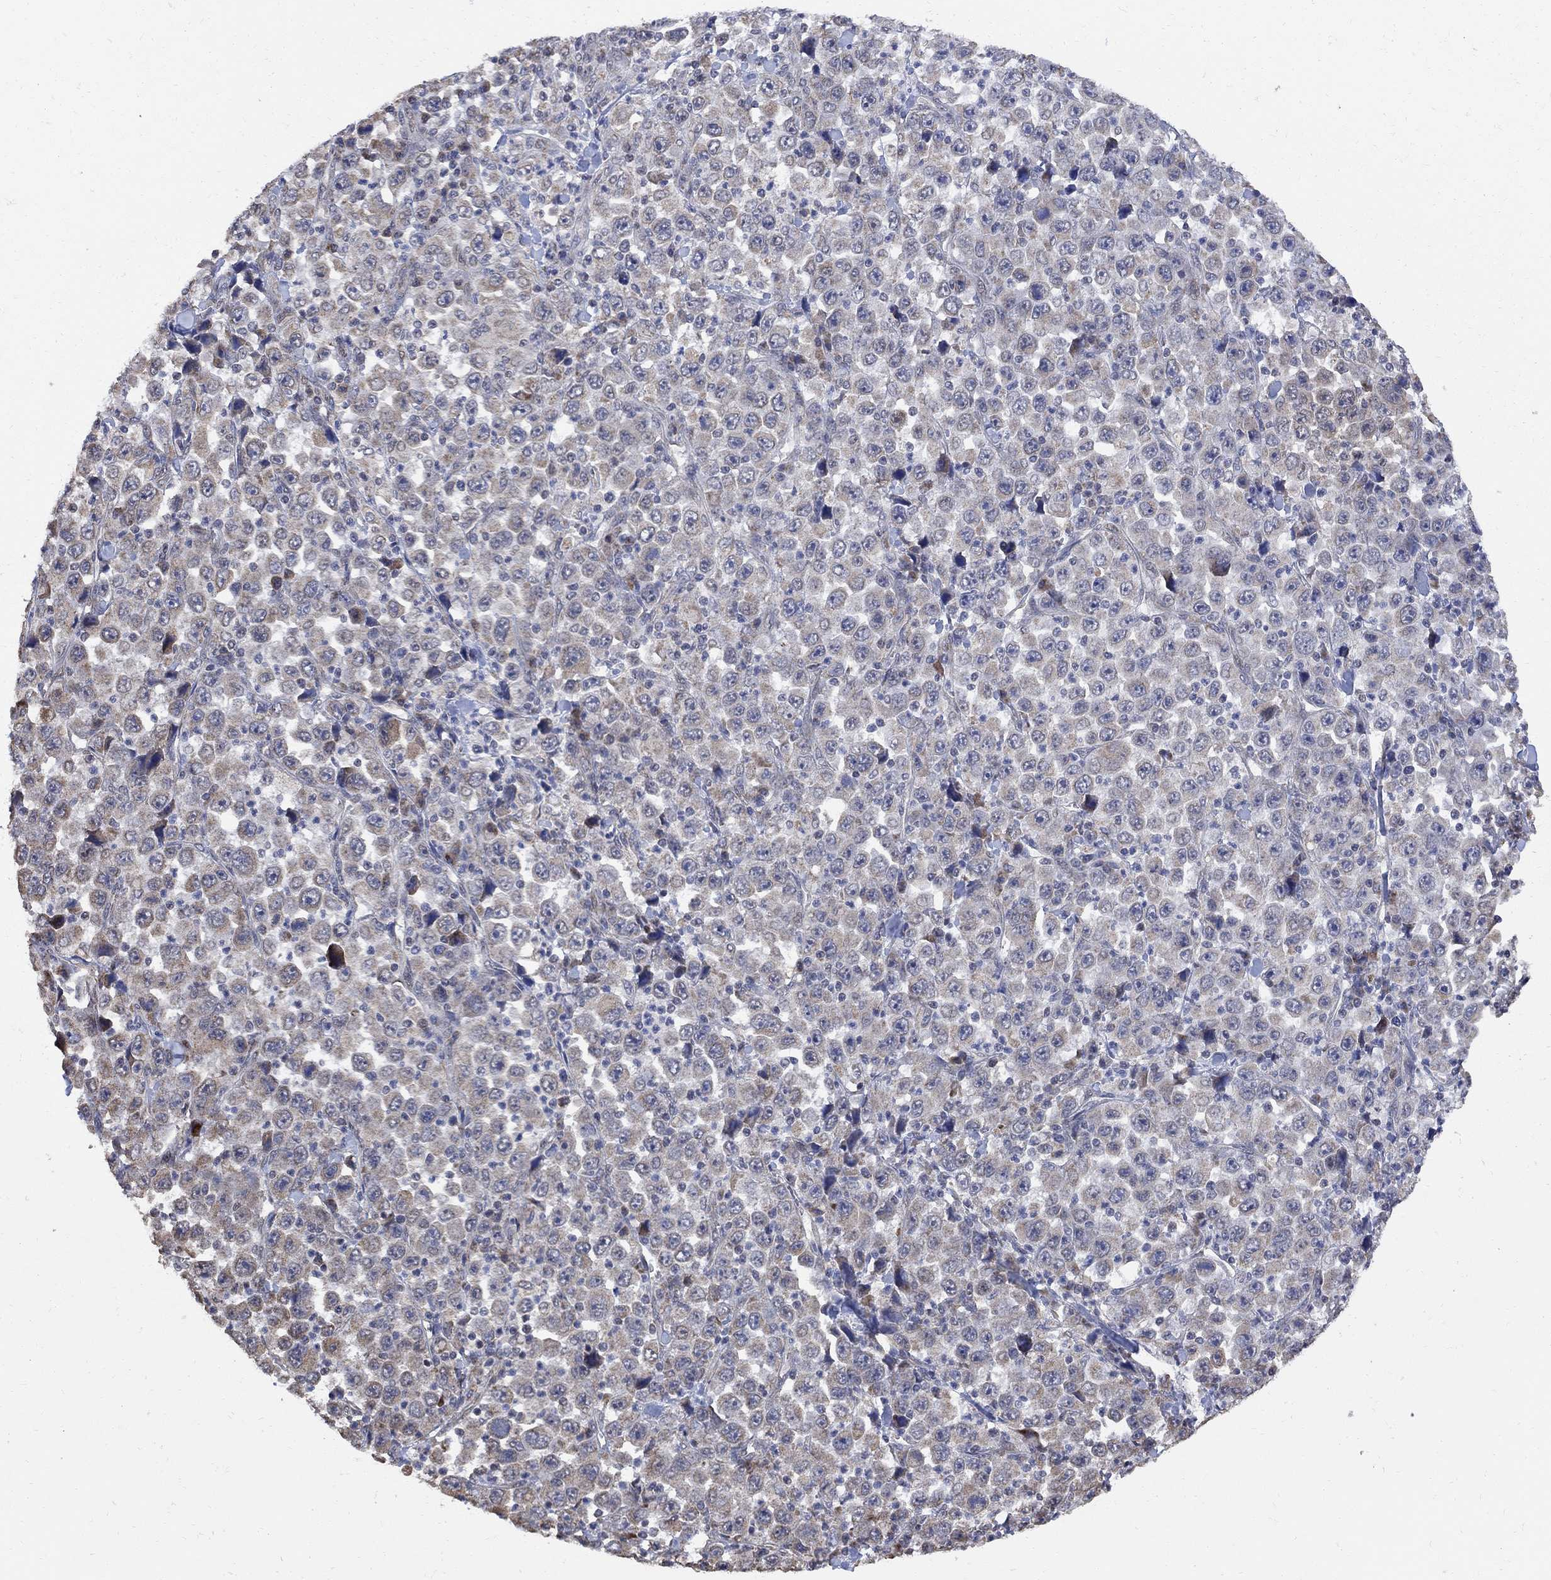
{"staining": {"intensity": "weak", "quantity": "25%-75%", "location": "cytoplasmic/membranous"}, "tissue": "stomach cancer", "cell_type": "Tumor cells", "image_type": "cancer", "snomed": [{"axis": "morphology", "description": "Normal tissue, NOS"}, {"axis": "morphology", "description": "Adenocarcinoma, NOS"}, {"axis": "topography", "description": "Stomach, upper"}, {"axis": "topography", "description": "Stomach"}], "caption": "IHC staining of stomach cancer, which shows low levels of weak cytoplasmic/membranous staining in about 25%-75% of tumor cells indicating weak cytoplasmic/membranous protein positivity. The staining was performed using DAB (brown) for protein detection and nuclei were counterstained in hematoxylin (blue).", "gene": "ANKRA2", "patient": {"sex": "male", "age": 59}}